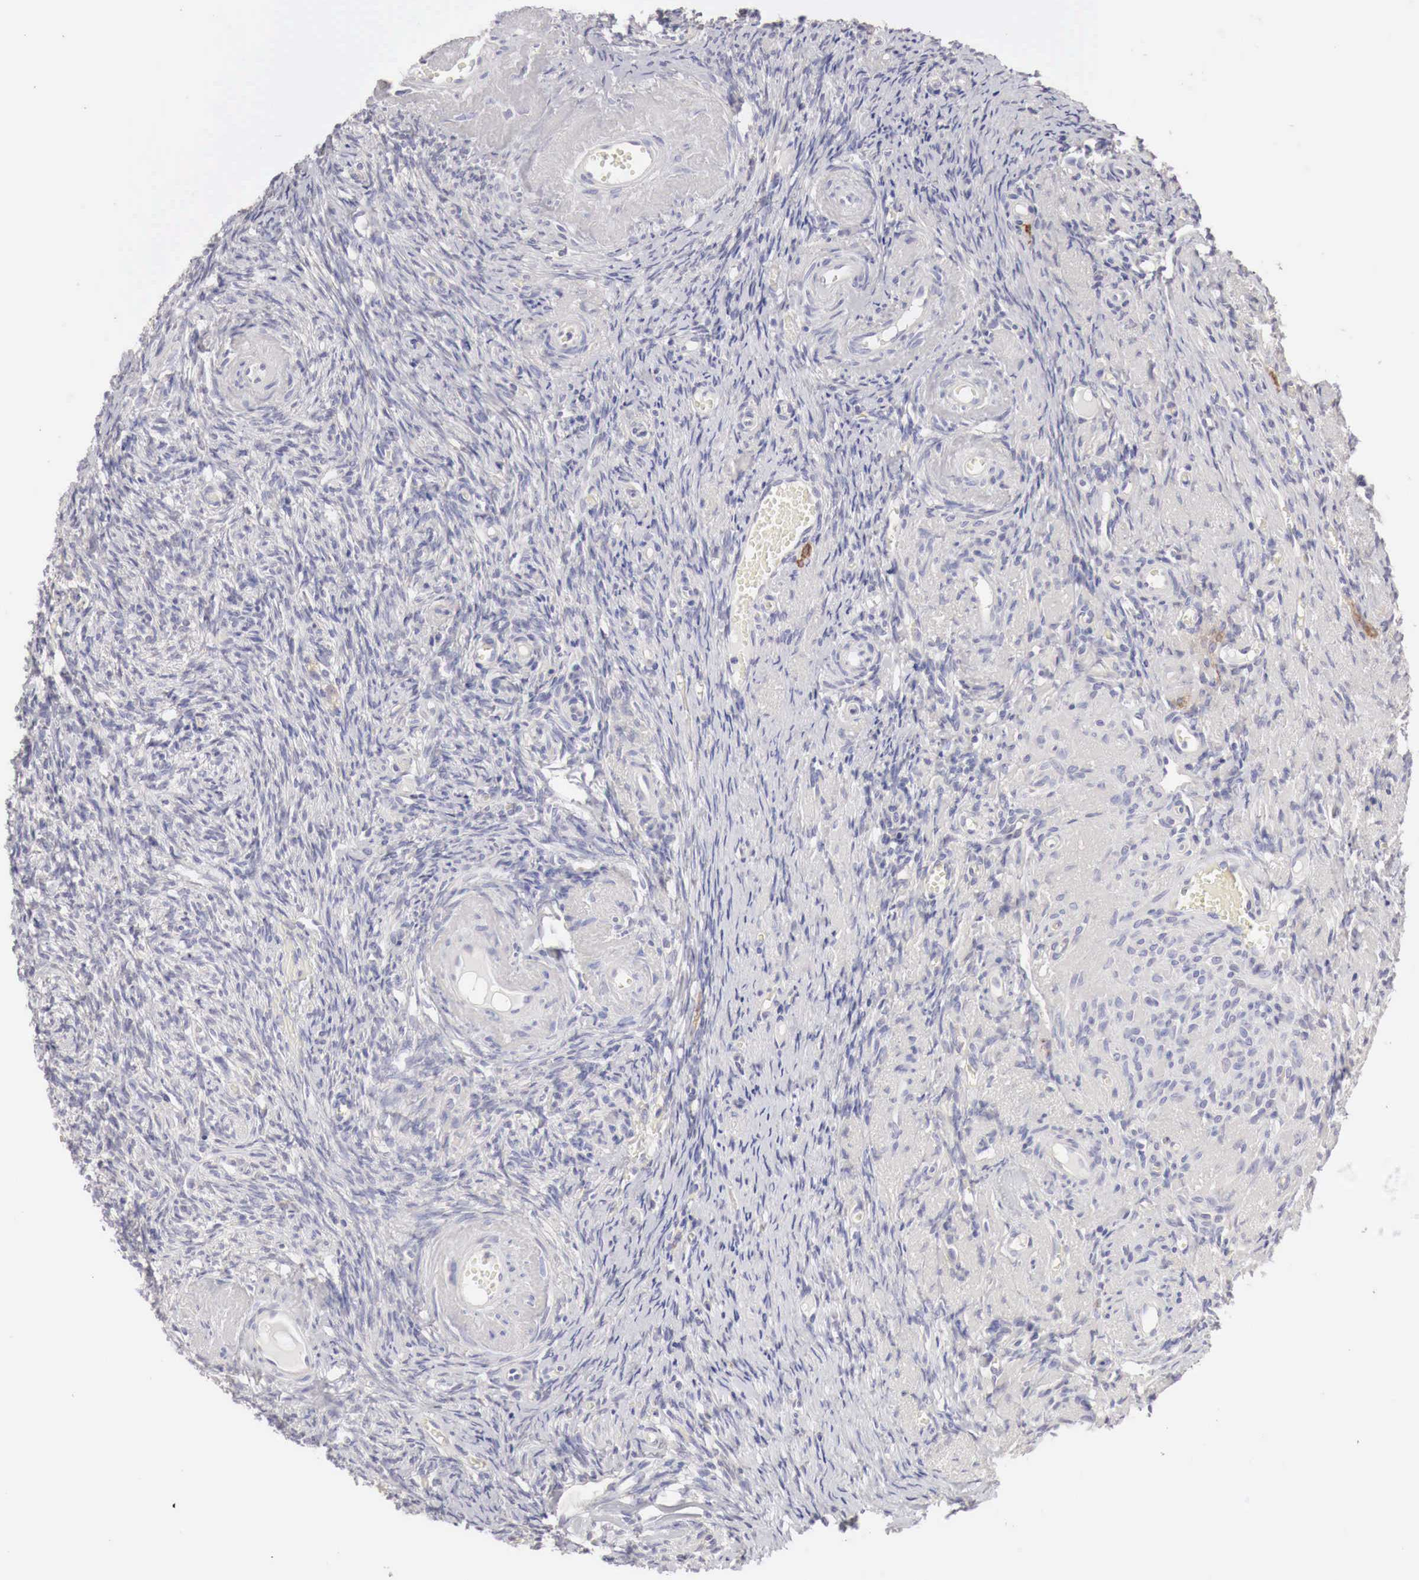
{"staining": {"intensity": "negative", "quantity": "none", "location": "none"}, "tissue": "ovary", "cell_type": "Ovarian stroma cells", "image_type": "normal", "snomed": [{"axis": "morphology", "description": "Normal tissue, NOS"}, {"axis": "topography", "description": "Ovary"}], "caption": "A photomicrograph of ovary stained for a protein reveals no brown staining in ovarian stroma cells.", "gene": "NSDHL", "patient": {"sex": "female", "age": 63}}